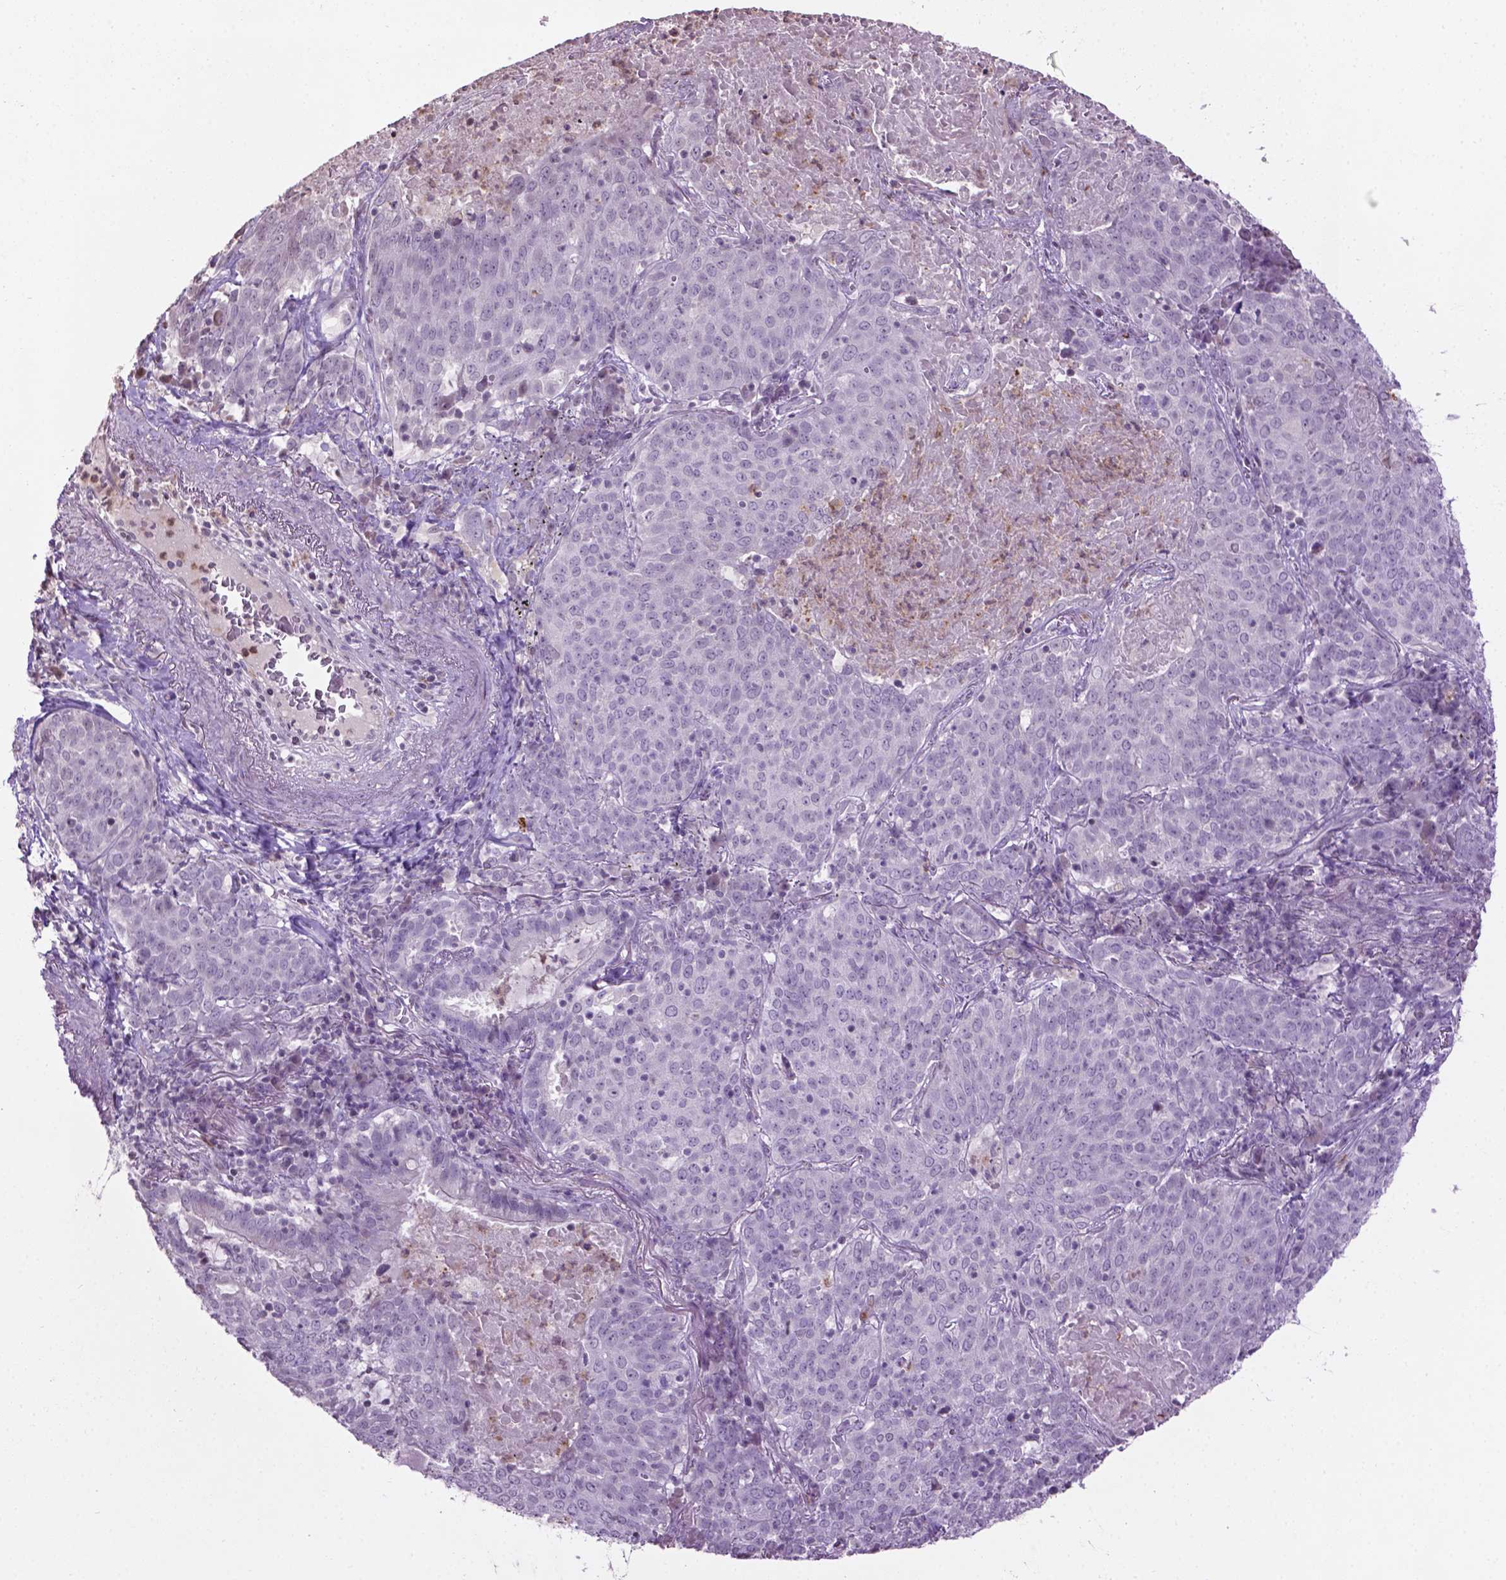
{"staining": {"intensity": "negative", "quantity": "none", "location": "none"}, "tissue": "lung cancer", "cell_type": "Tumor cells", "image_type": "cancer", "snomed": [{"axis": "morphology", "description": "Squamous cell carcinoma, NOS"}, {"axis": "topography", "description": "Lung"}], "caption": "The micrograph shows no staining of tumor cells in lung cancer (squamous cell carcinoma).", "gene": "NTNG2", "patient": {"sex": "male", "age": 82}}